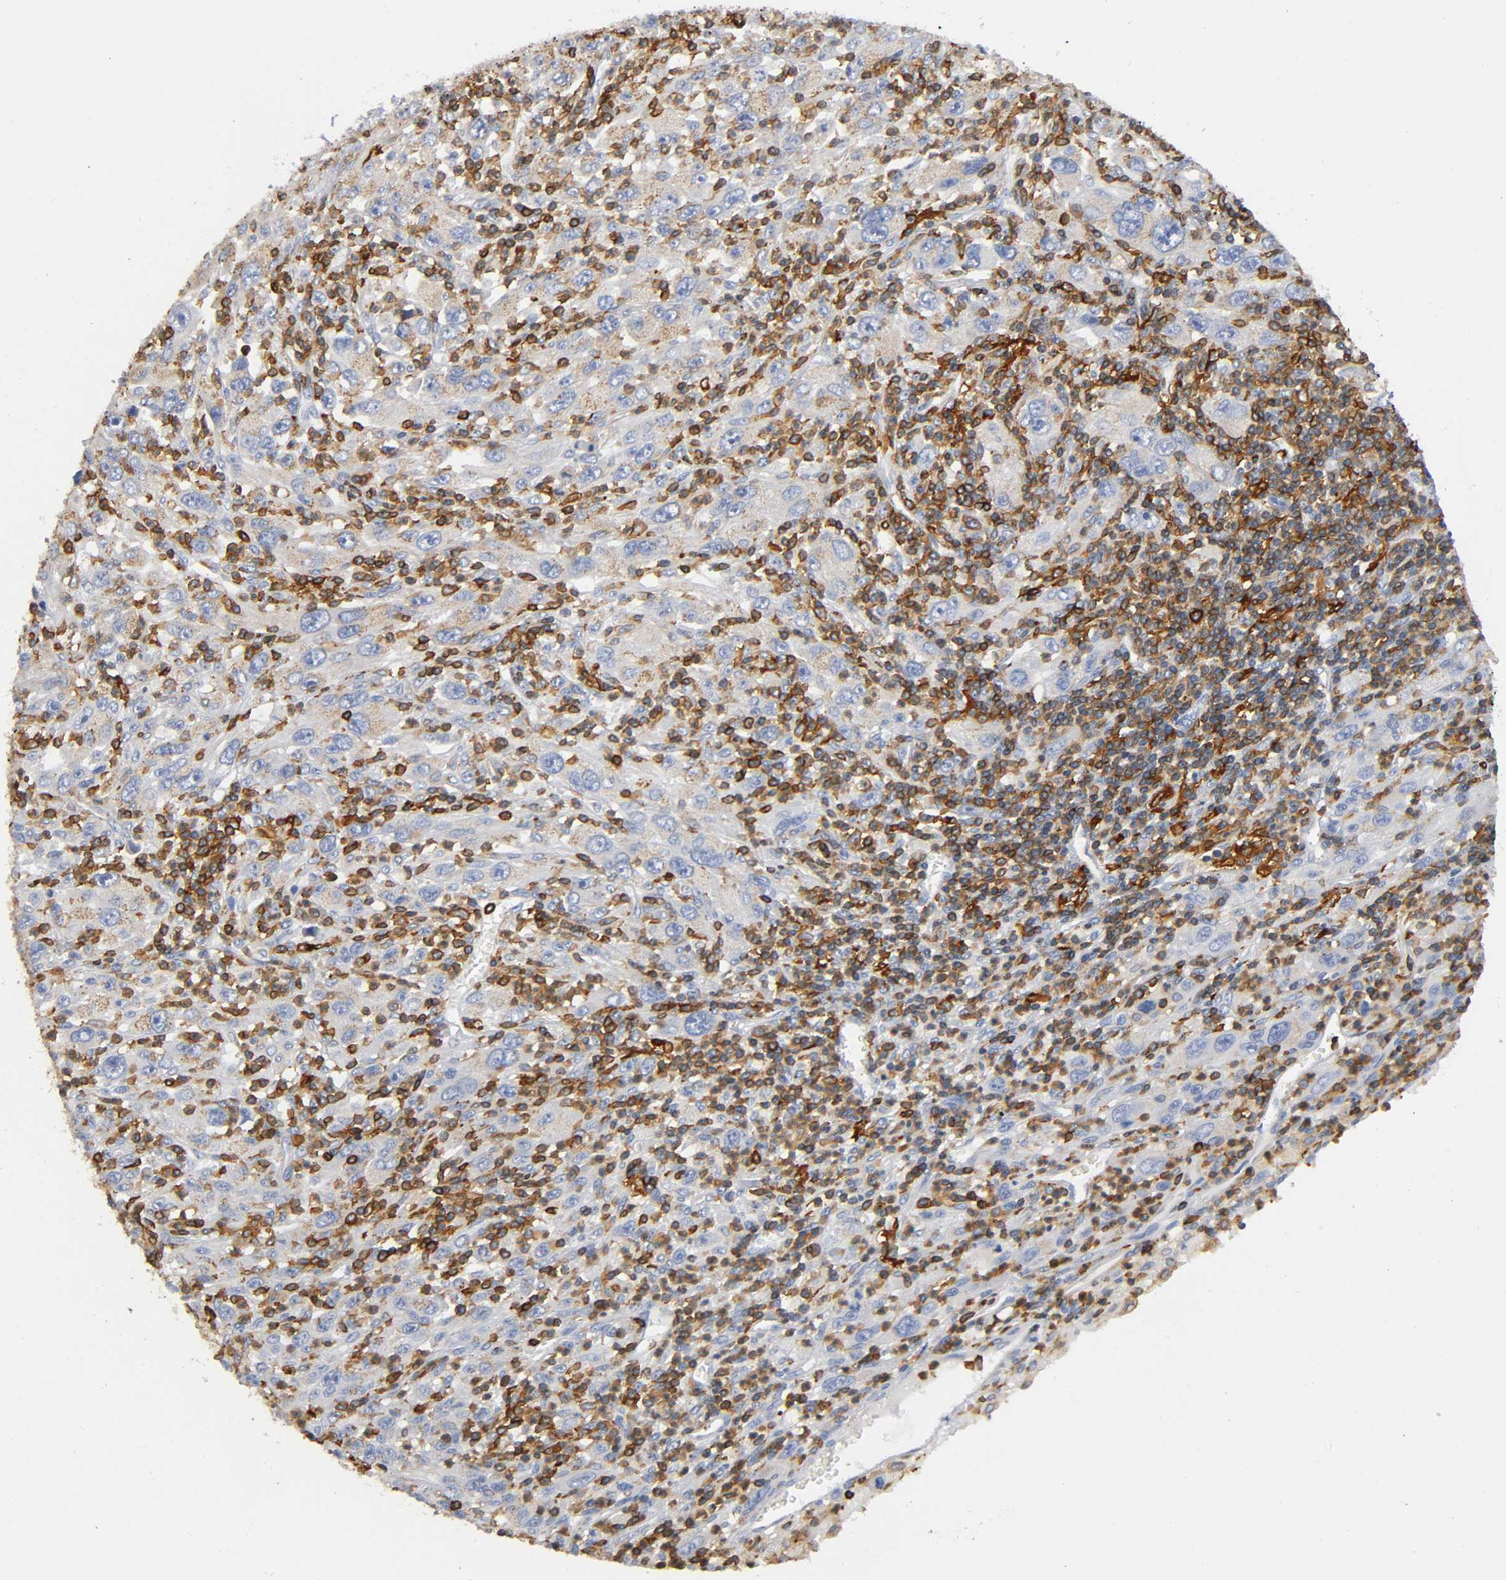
{"staining": {"intensity": "moderate", "quantity": "25%-75%", "location": "cytoplasmic/membranous"}, "tissue": "melanoma", "cell_type": "Tumor cells", "image_type": "cancer", "snomed": [{"axis": "morphology", "description": "Malignant melanoma, Metastatic site"}, {"axis": "topography", "description": "Skin"}], "caption": "A micrograph showing moderate cytoplasmic/membranous positivity in approximately 25%-75% of tumor cells in melanoma, as visualized by brown immunohistochemical staining.", "gene": "CAPN10", "patient": {"sex": "female", "age": 56}}